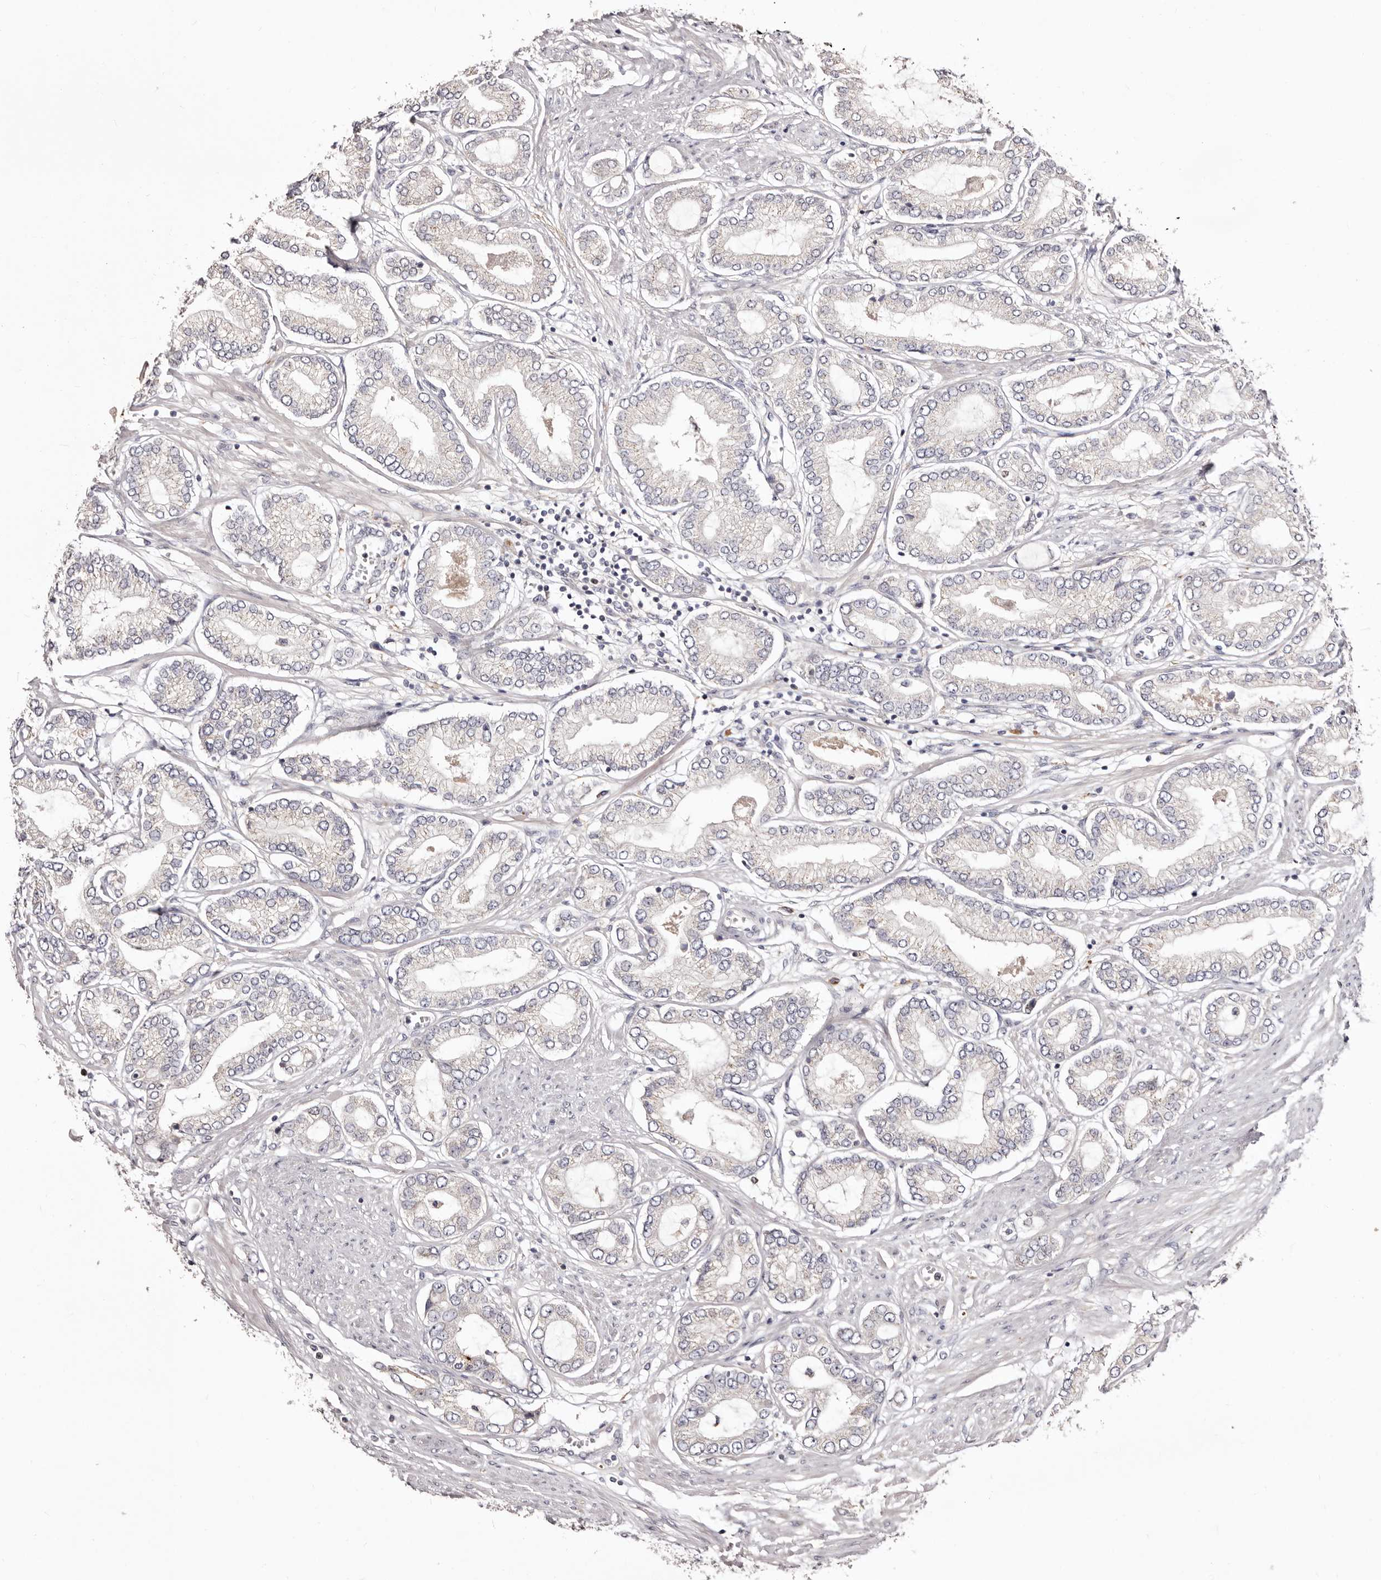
{"staining": {"intensity": "negative", "quantity": "none", "location": "none"}, "tissue": "prostate cancer", "cell_type": "Tumor cells", "image_type": "cancer", "snomed": [{"axis": "morphology", "description": "Adenocarcinoma, Low grade"}, {"axis": "topography", "description": "Prostate"}], "caption": "Immunohistochemistry (IHC) photomicrograph of prostate cancer (low-grade adenocarcinoma) stained for a protein (brown), which demonstrates no staining in tumor cells.", "gene": "CDCA8", "patient": {"sex": "male", "age": 63}}